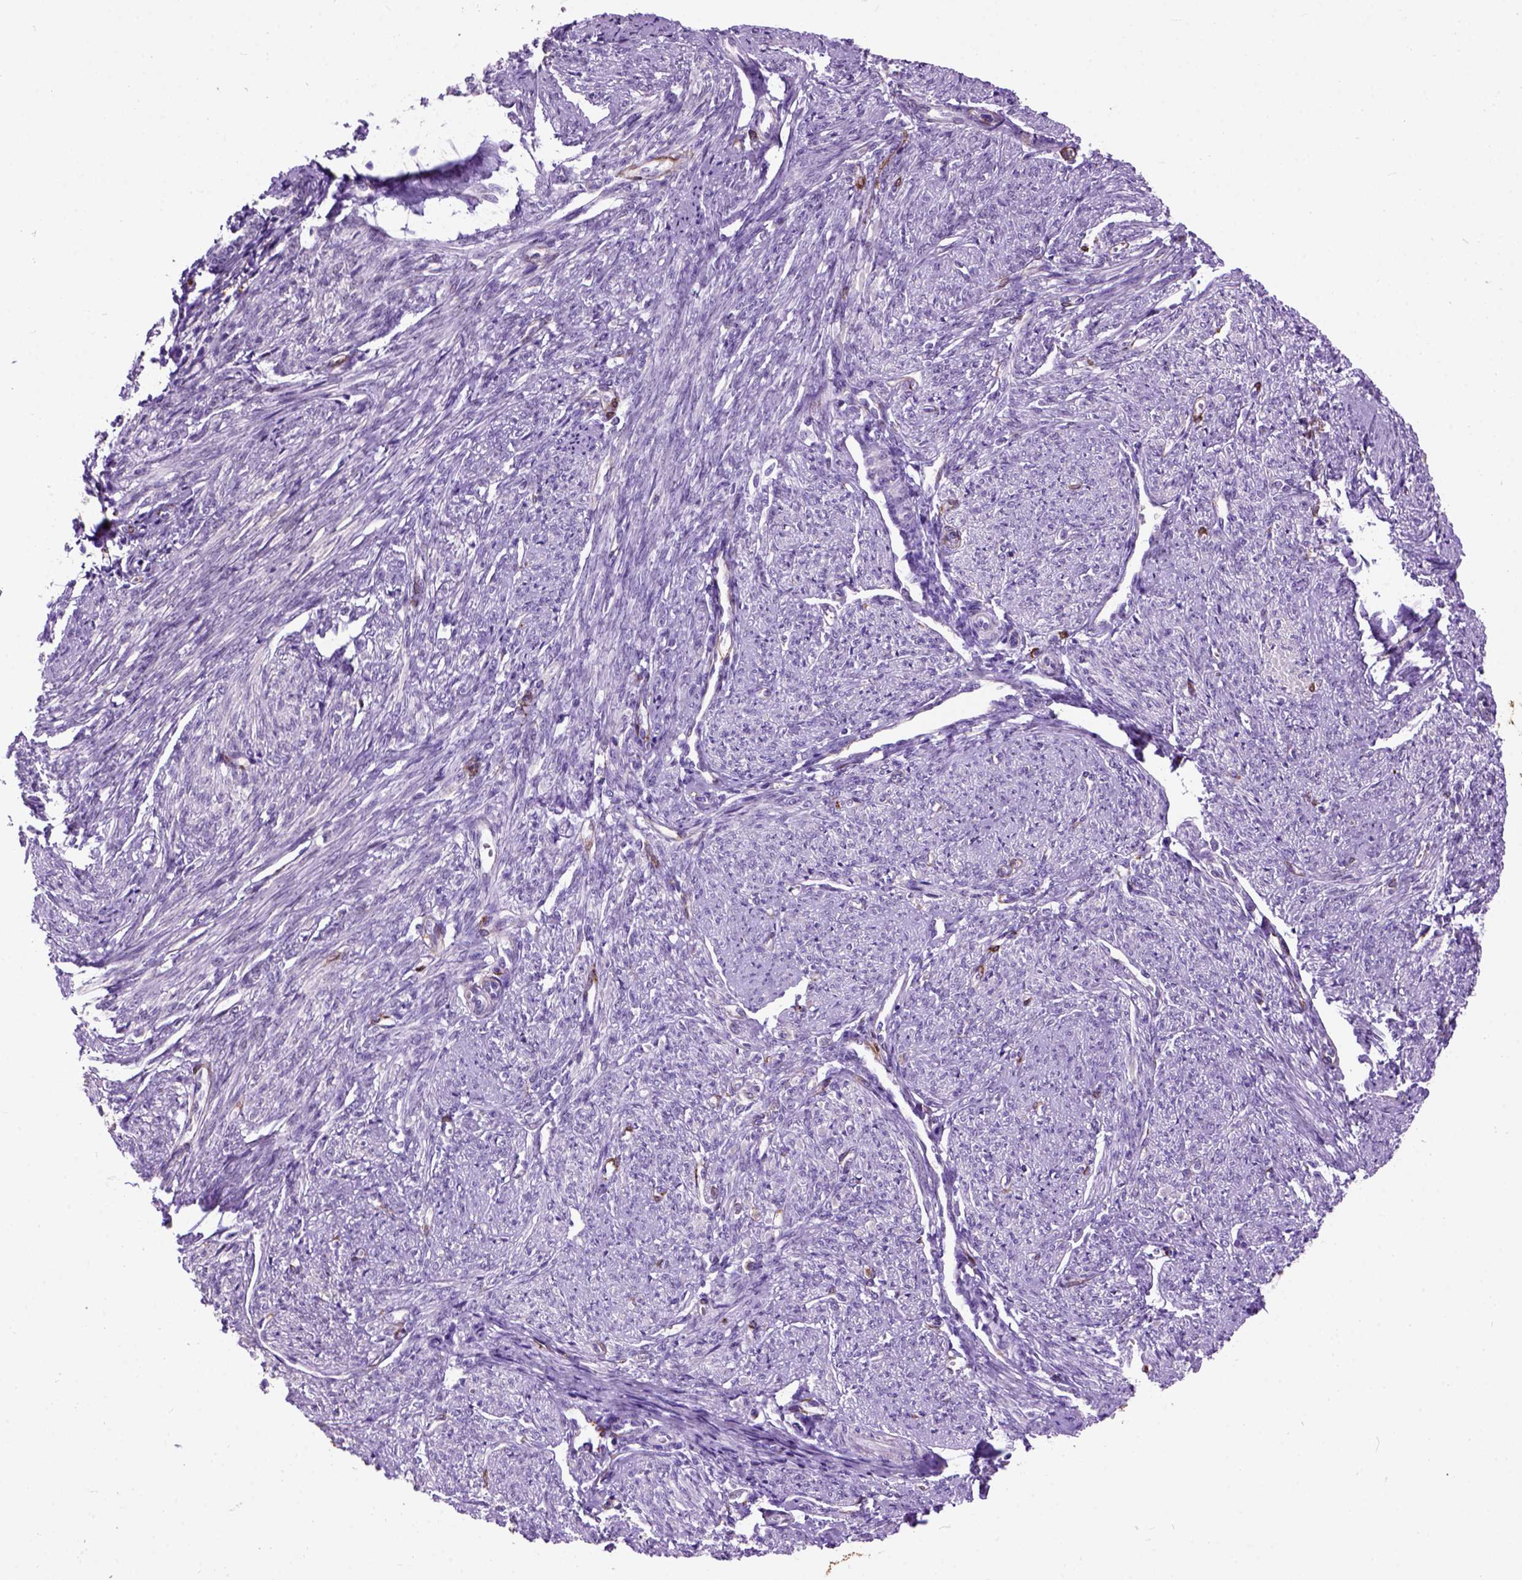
{"staining": {"intensity": "weak", "quantity": "<25%", "location": "cytoplasmic/membranous"}, "tissue": "smooth muscle", "cell_type": "Smooth muscle cells", "image_type": "normal", "snomed": [{"axis": "morphology", "description": "Normal tissue, NOS"}, {"axis": "topography", "description": "Smooth muscle"}], "caption": "This is an IHC micrograph of unremarkable human smooth muscle. There is no expression in smooth muscle cells.", "gene": "MAPT", "patient": {"sex": "female", "age": 65}}